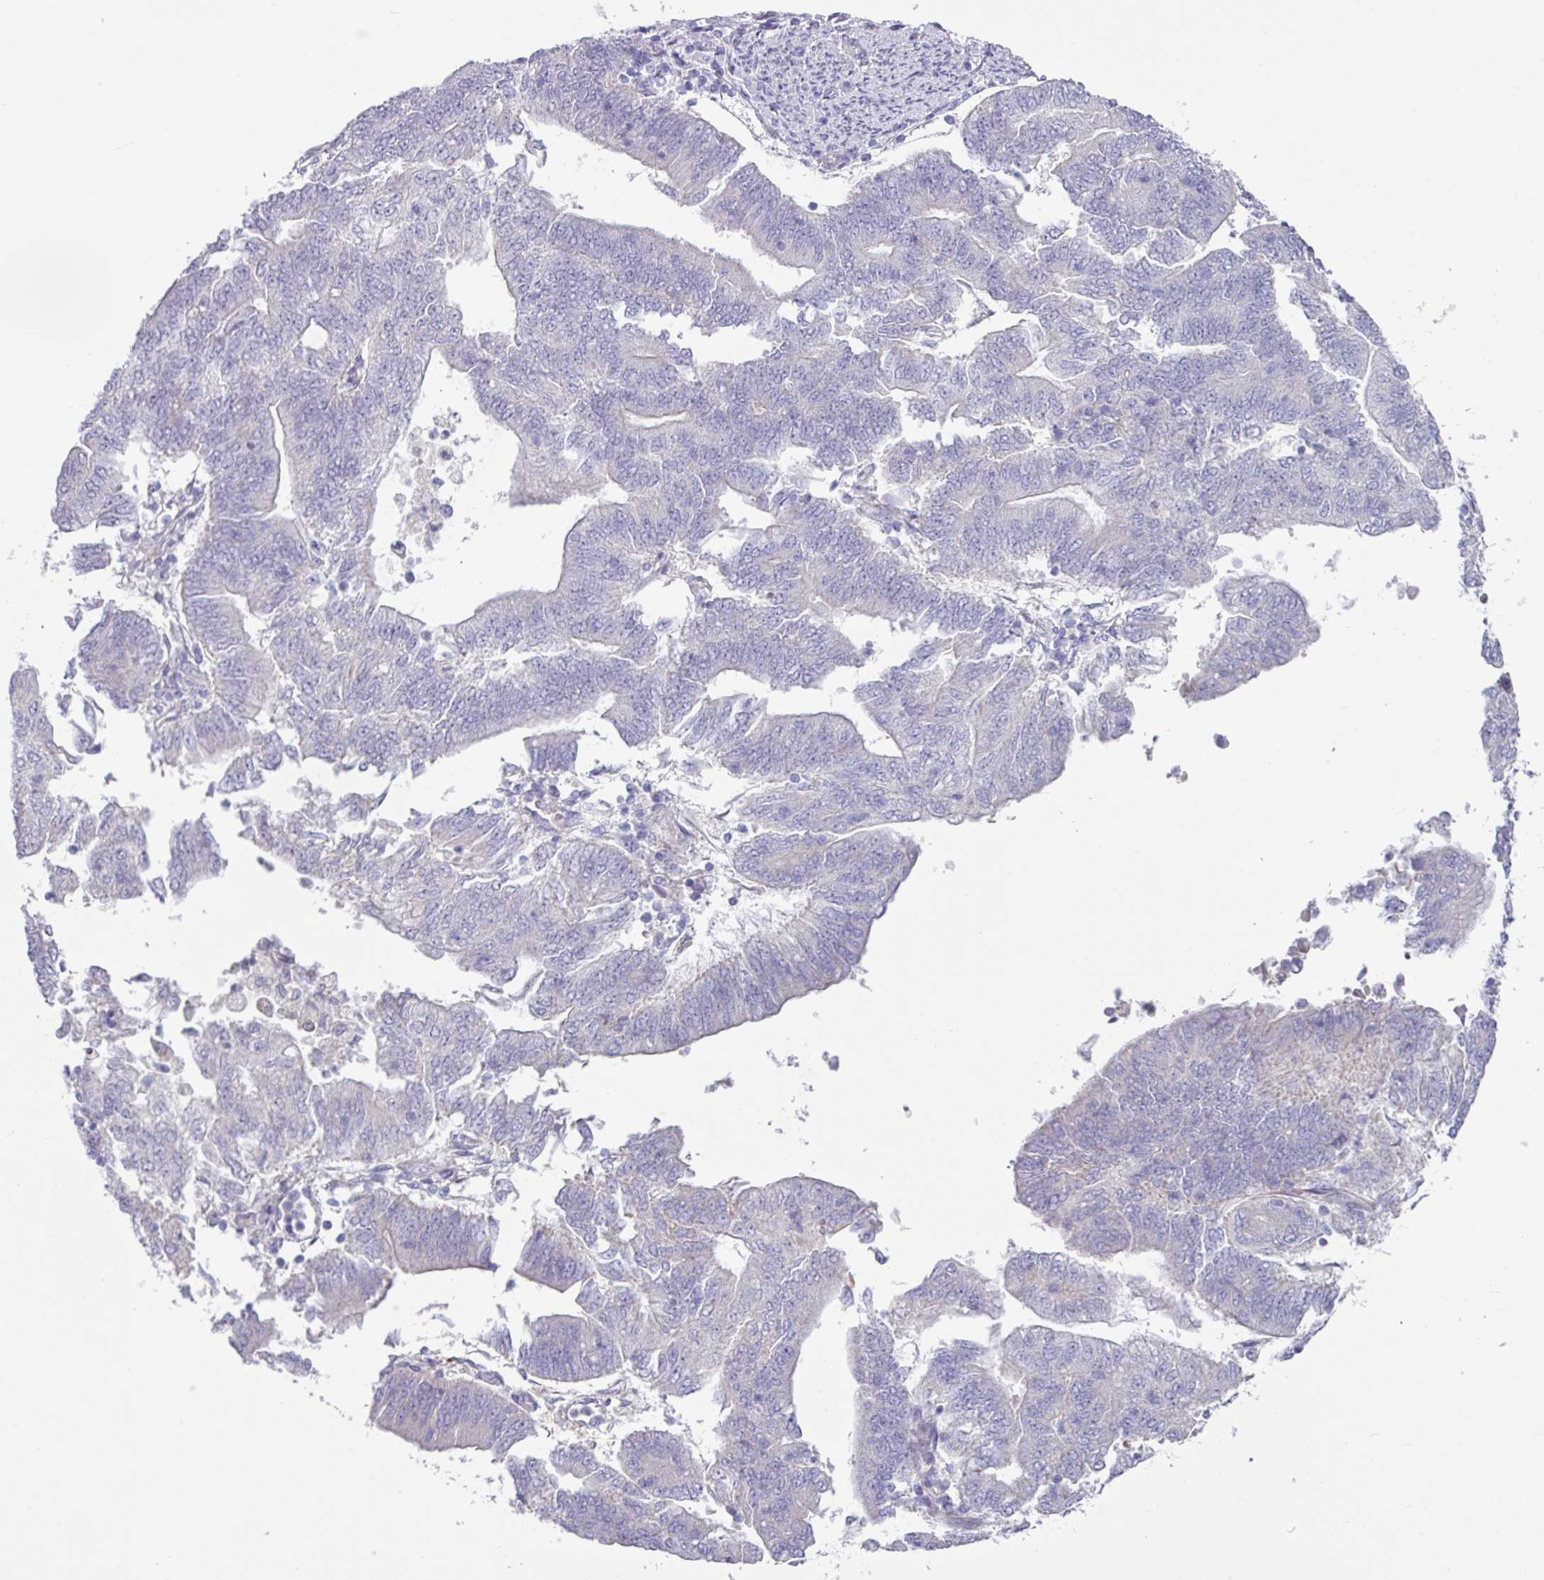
{"staining": {"intensity": "negative", "quantity": "none", "location": "none"}, "tissue": "endometrial cancer", "cell_type": "Tumor cells", "image_type": "cancer", "snomed": [{"axis": "morphology", "description": "Adenocarcinoma, NOS"}, {"axis": "topography", "description": "Endometrium"}], "caption": "There is no significant expression in tumor cells of endometrial cancer. (DAB (3,3'-diaminobenzidine) immunohistochemistry with hematoxylin counter stain).", "gene": "RGS16", "patient": {"sex": "female", "age": 70}}